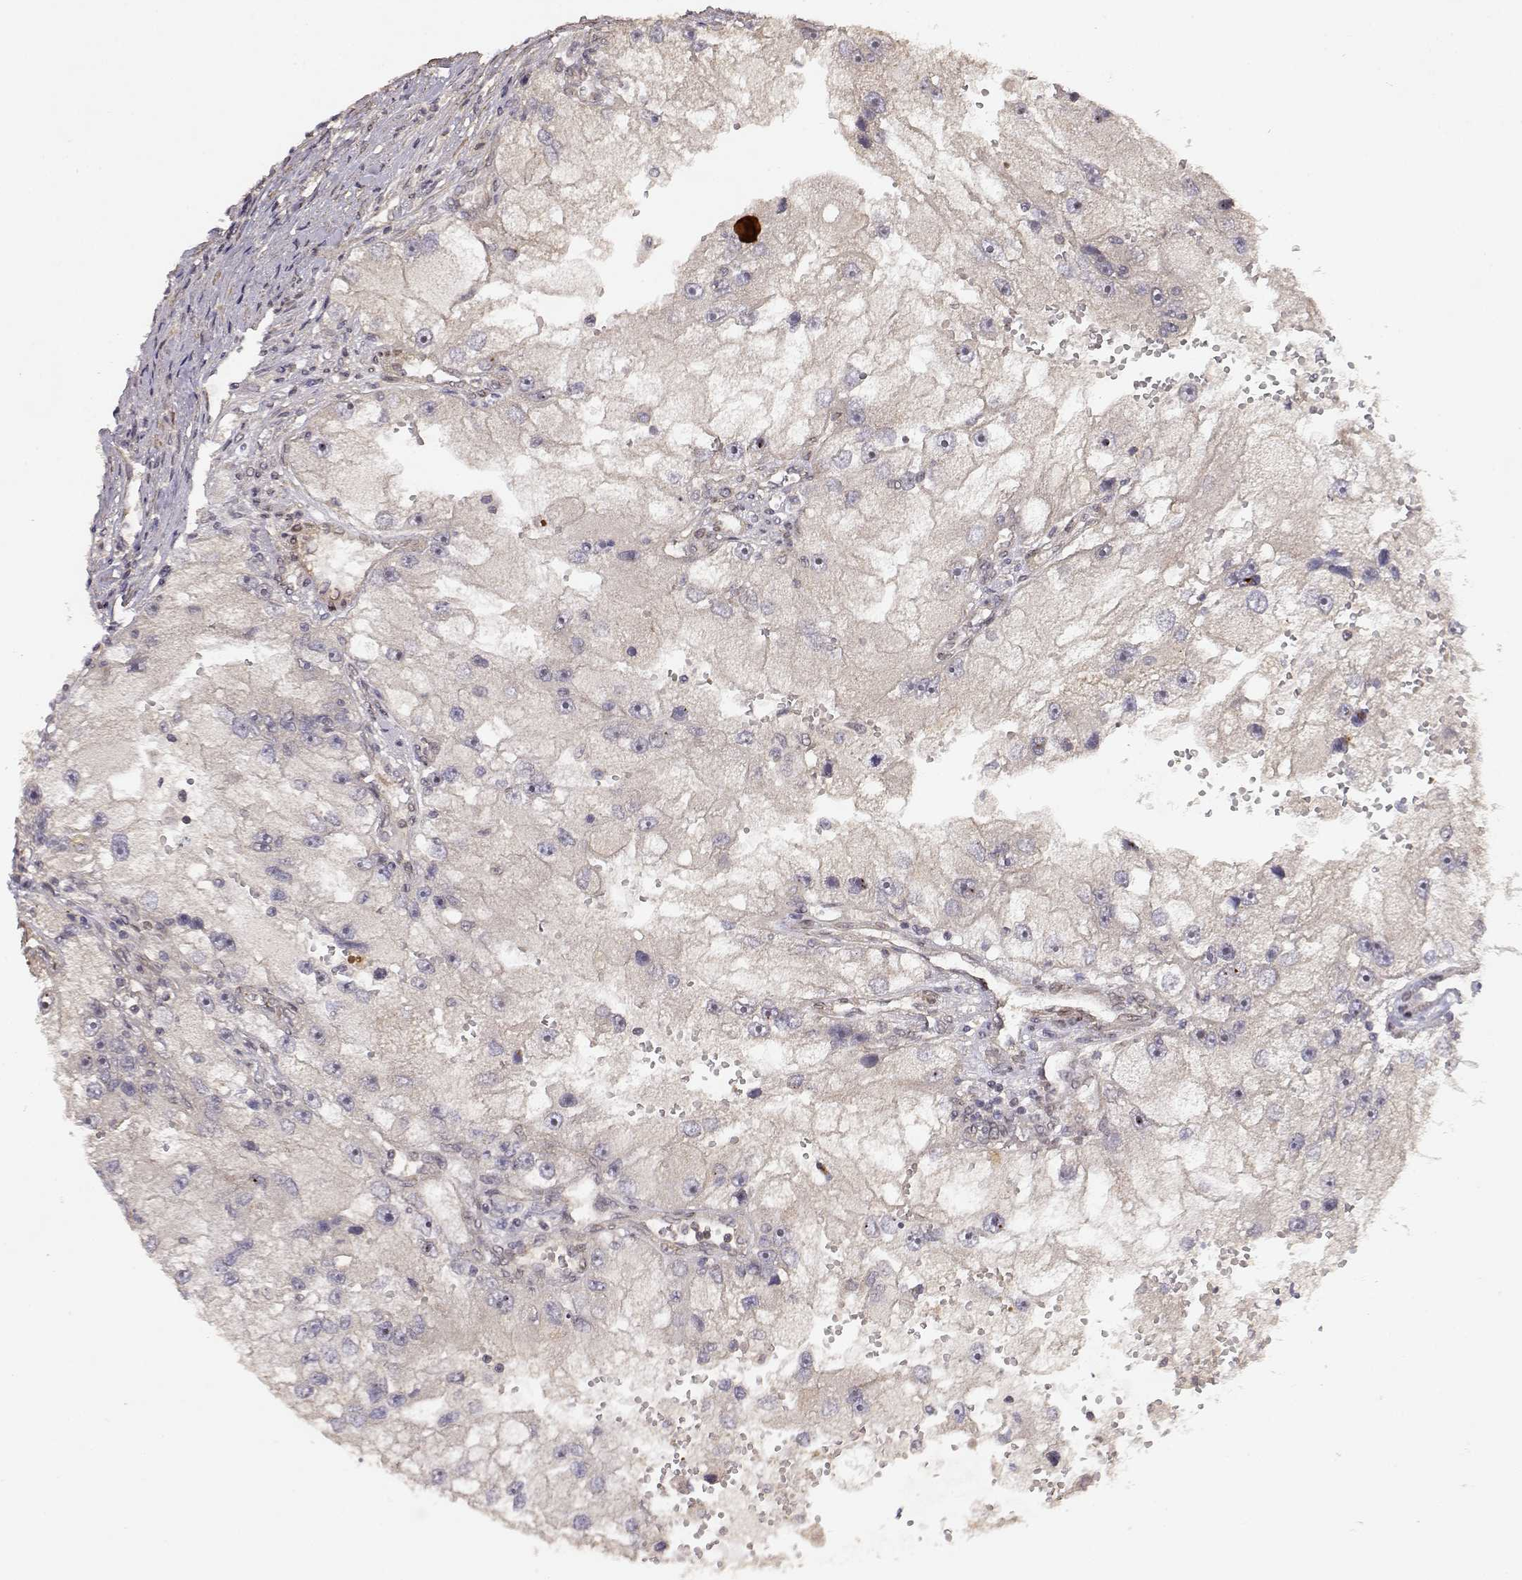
{"staining": {"intensity": "negative", "quantity": "none", "location": "none"}, "tissue": "renal cancer", "cell_type": "Tumor cells", "image_type": "cancer", "snomed": [{"axis": "morphology", "description": "Adenocarcinoma, NOS"}, {"axis": "topography", "description": "Kidney"}], "caption": "Tumor cells are negative for protein expression in human adenocarcinoma (renal).", "gene": "PICK1", "patient": {"sex": "male", "age": 63}}